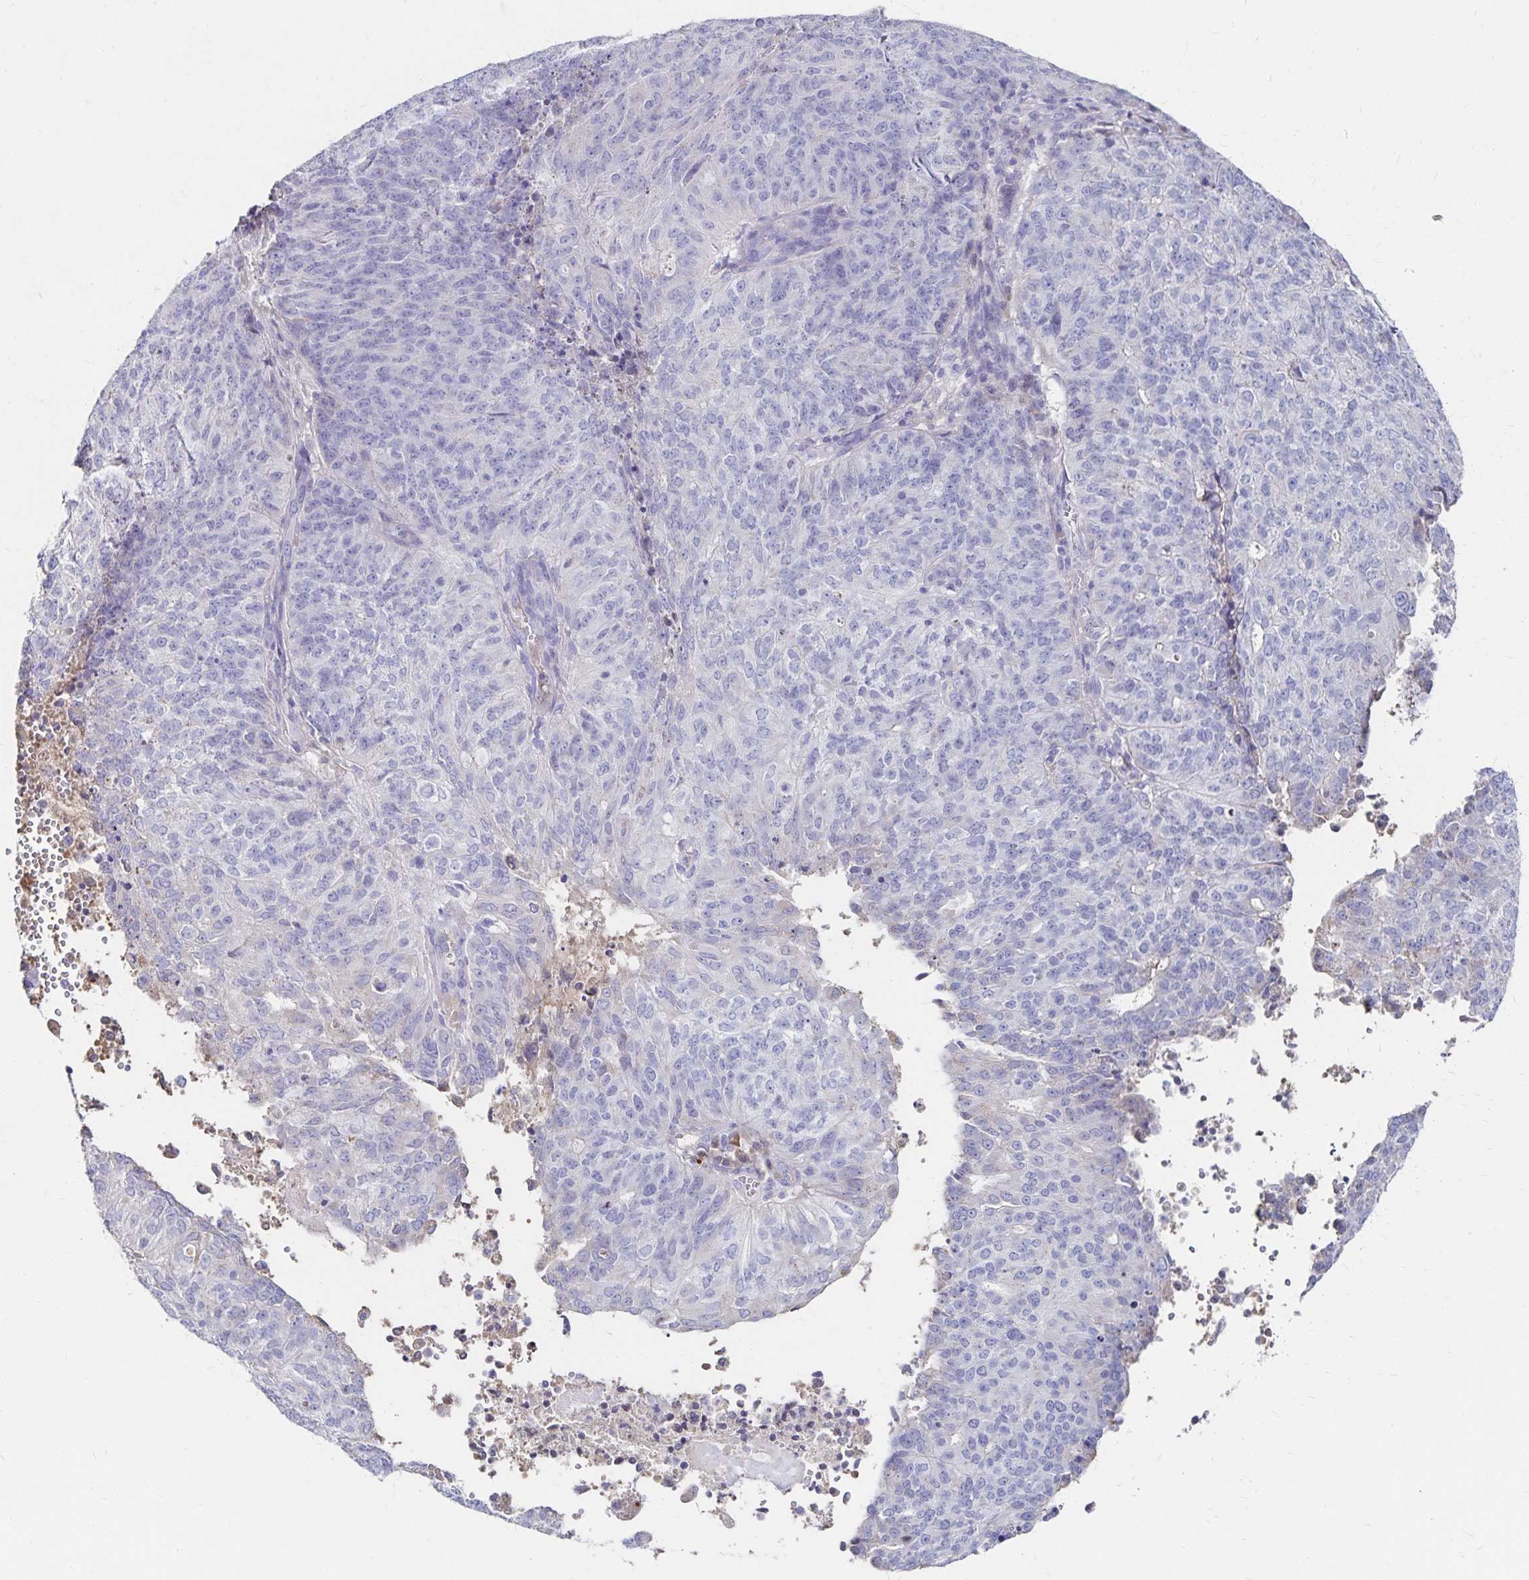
{"staining": {"intensity": "negative", "quantity": "none", "location": "none"}, "tissue": "endometrial cancer", "cell_type": "Tumor cells", "image_type": "cancer", "snomed": [{"axis": "morphology", "description": "Adenocarcinoma, NOS"}, {"axis": "topography", "description": "Endometrium"}], "caption": "An IHC photomicrograph of endometrial cancer (adenocarcinoma) is shown. There is no staining in tumor cells of endometrial cancer (adenocarcinoma). Brightfield microscopy of IHC stained with DAB (brown) and hematoxylin (blue), captured at high magnification.", "gene": "PAX5", "patient": {"sex": "female", "age": 82}}